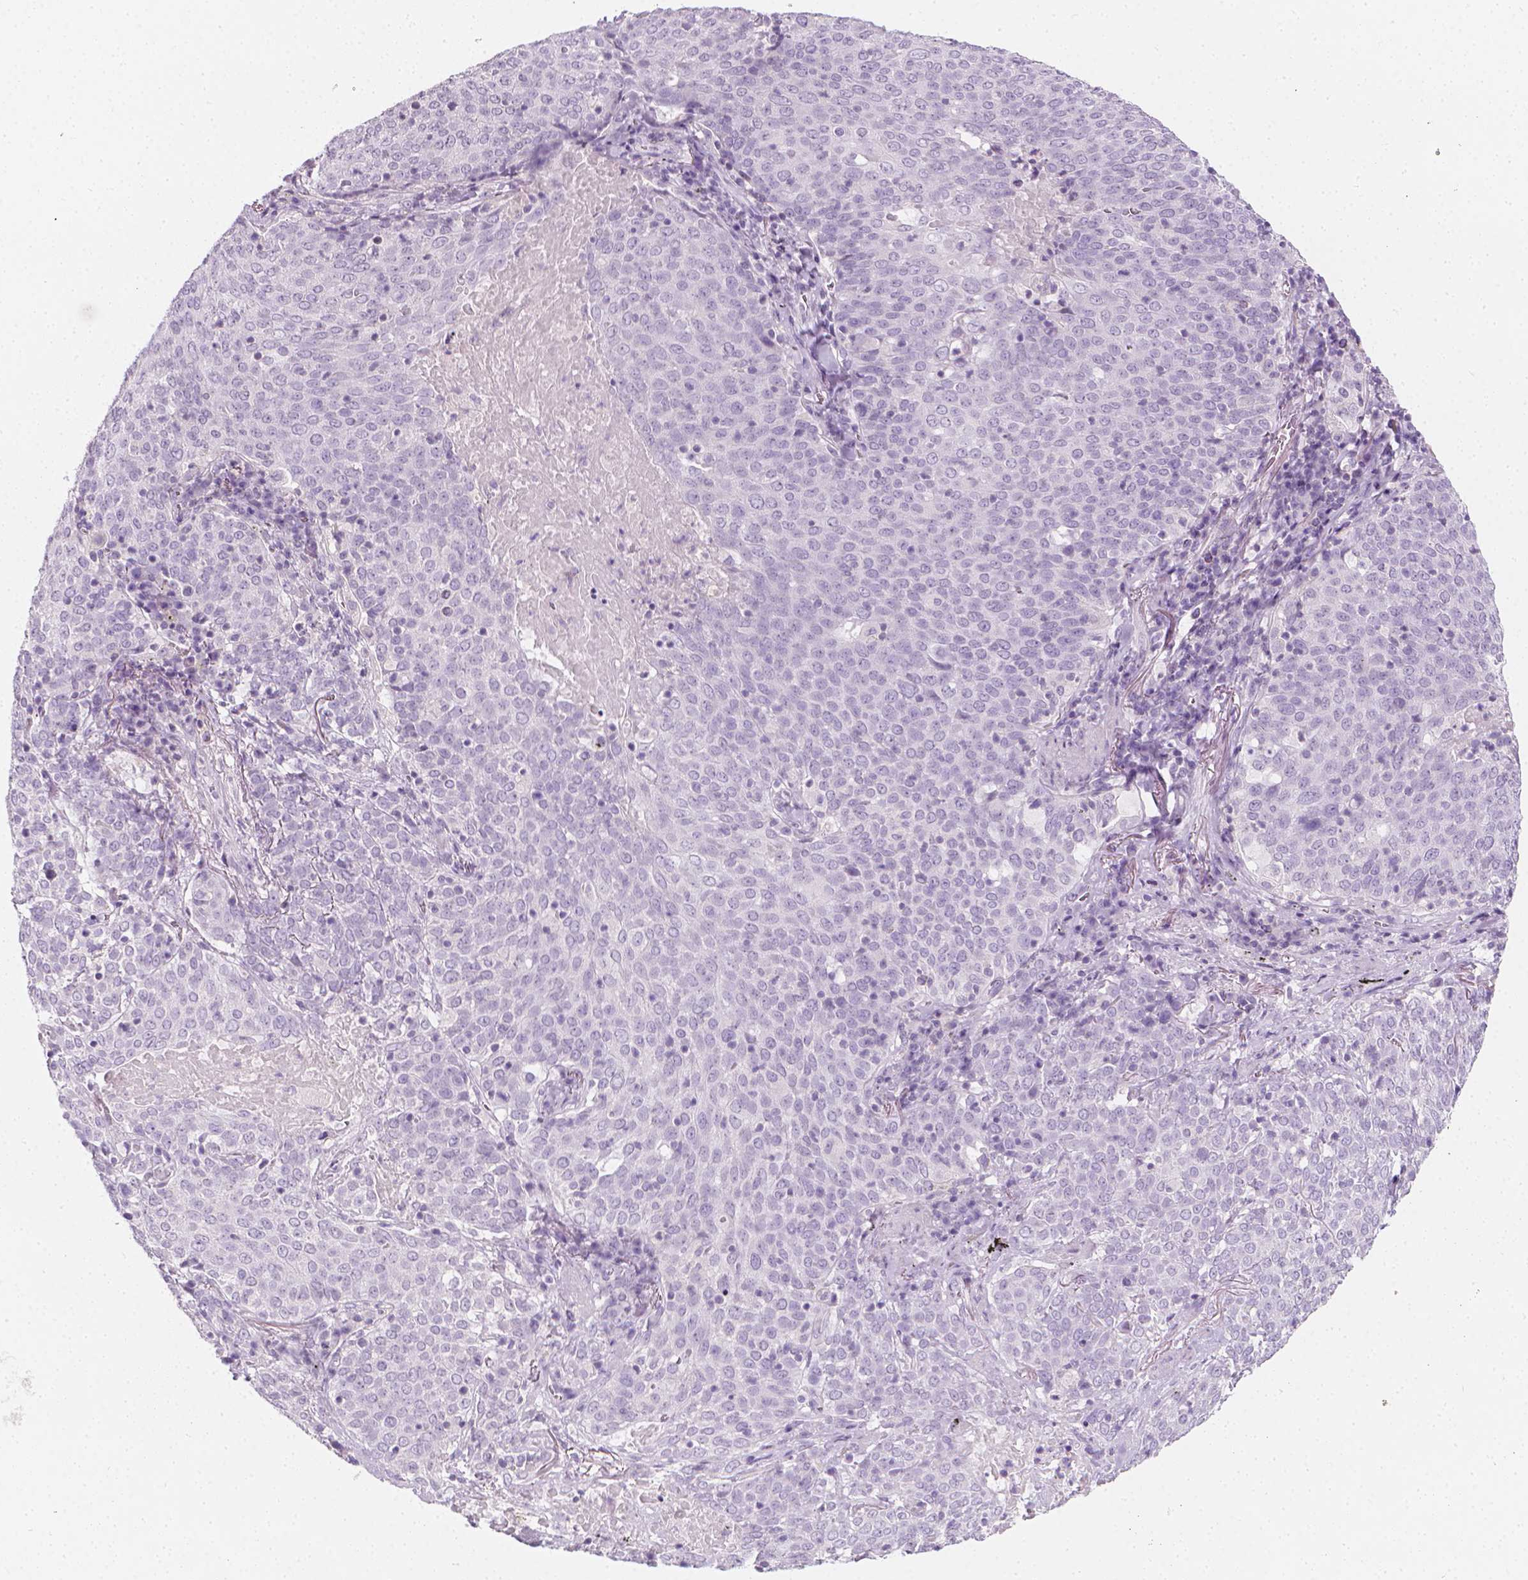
{"staining": {"intensity": "negative", "quantity": "none", "location": "none"}, "tissue": "lung cancer", "cell_type": "Tumor cells", "image_type": "cancer", "snomed": [{"axis": "morphology", "description": "Squamous cell carcinoma, NOS"}, {"axis": "topography", "description": "Lung"}], "caption": "Tumor cells are negative for protein expression in human lung cancer. (Immunohistochemistry (ihc), brightfield microscopy, high magnification).", "gene": "DCAF8L1", "patient": {"sex": "male", "age": 82}}